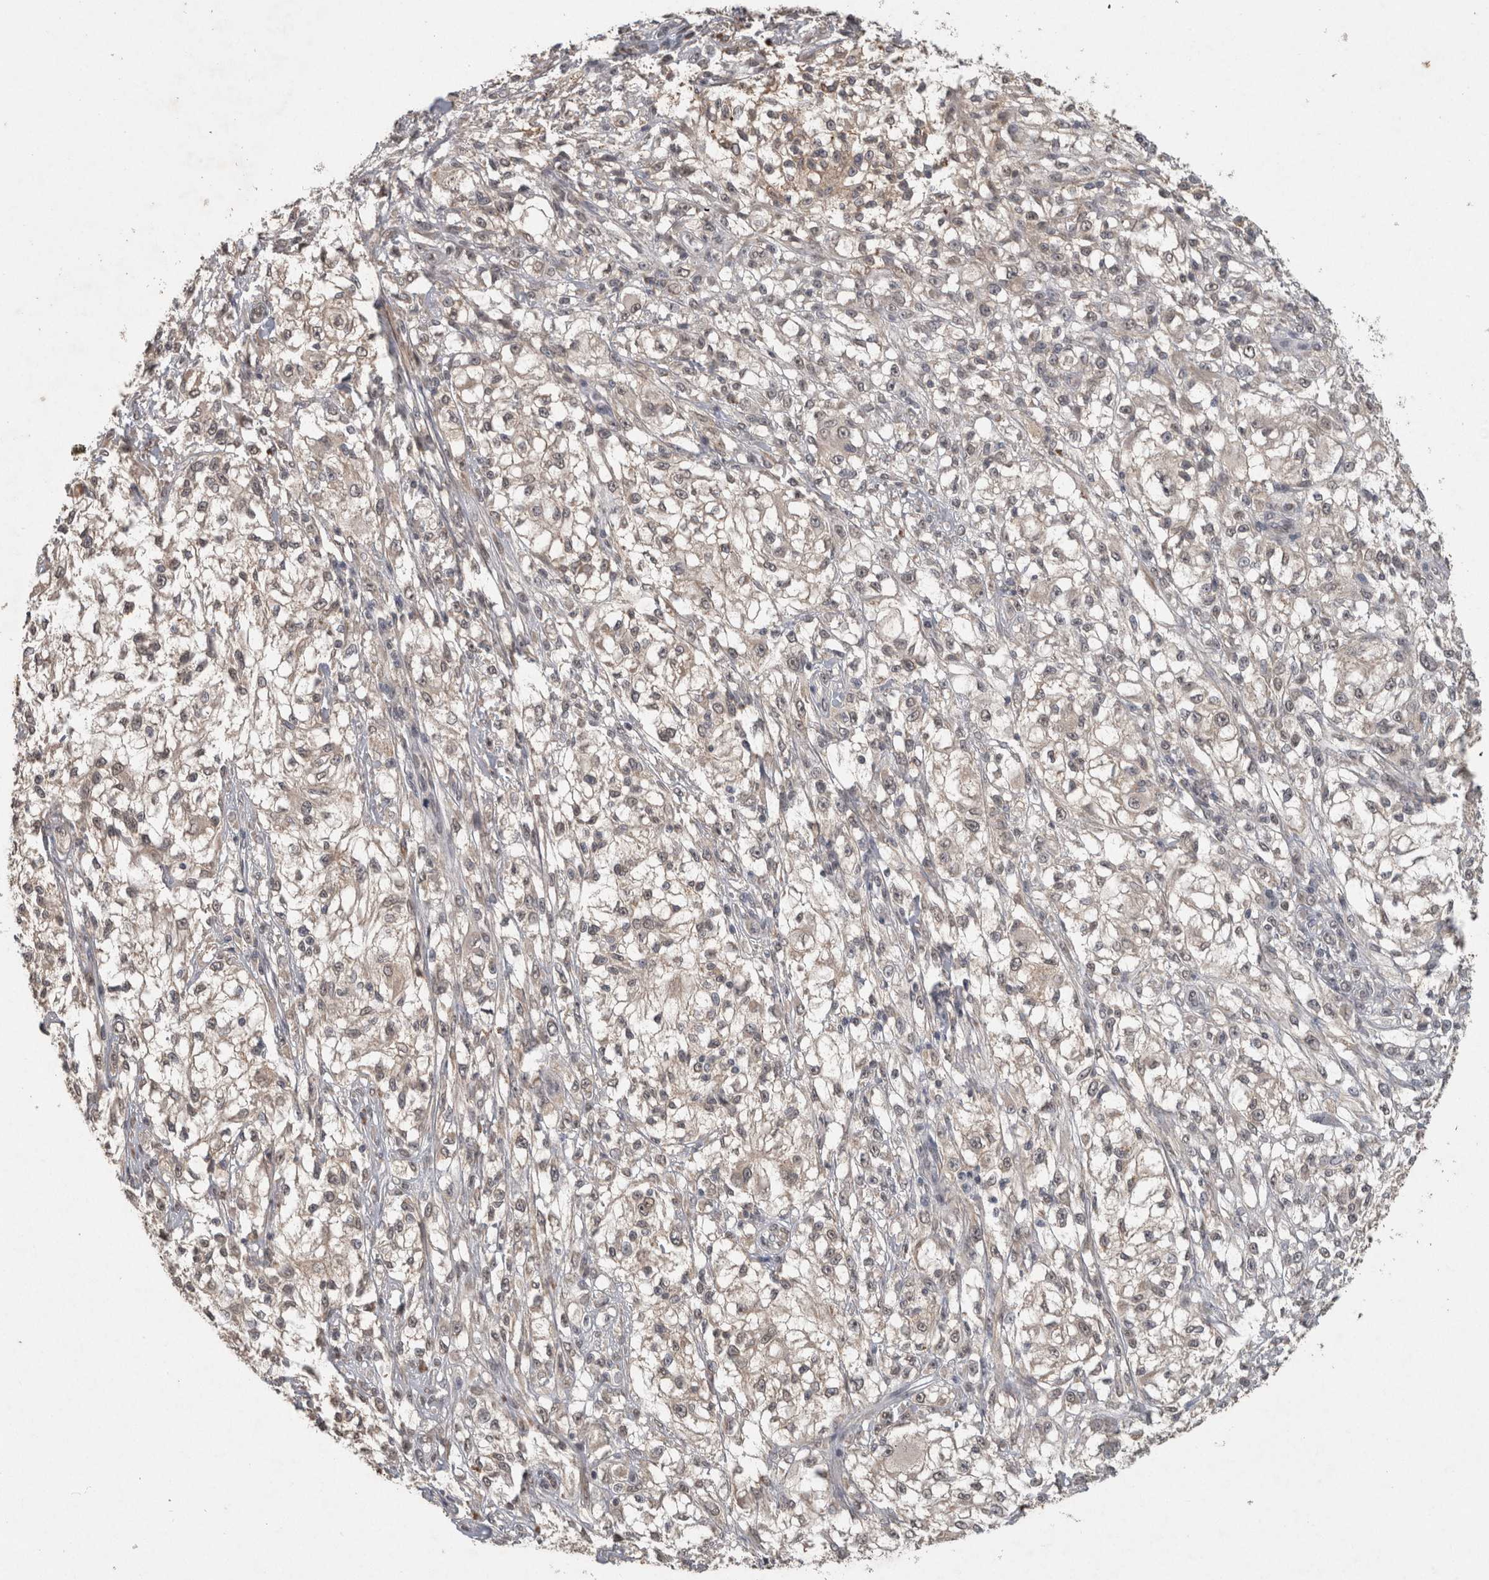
{"staining": {"intensity": "negative", "quantity": "none", "location": "none"}, "tissue": "melanoma", "cell_type": "Tumor cells", "image_type": "cancer", "snomed": [{"axis": "morphology", "description": "Malignant melanoma, NOS"}, {"axis": "topography", "description": "Skin of head"}], "caption": "High magnification brightfield microscopy of melanoma stained with DAB (3,3'-diaminobenzidine) (brown) and counterstained with hematoxylin (blue): tumor cells show no significant positivity.", "gene": "RHPN1", "patient": {"sex": "male", "age": 83}}